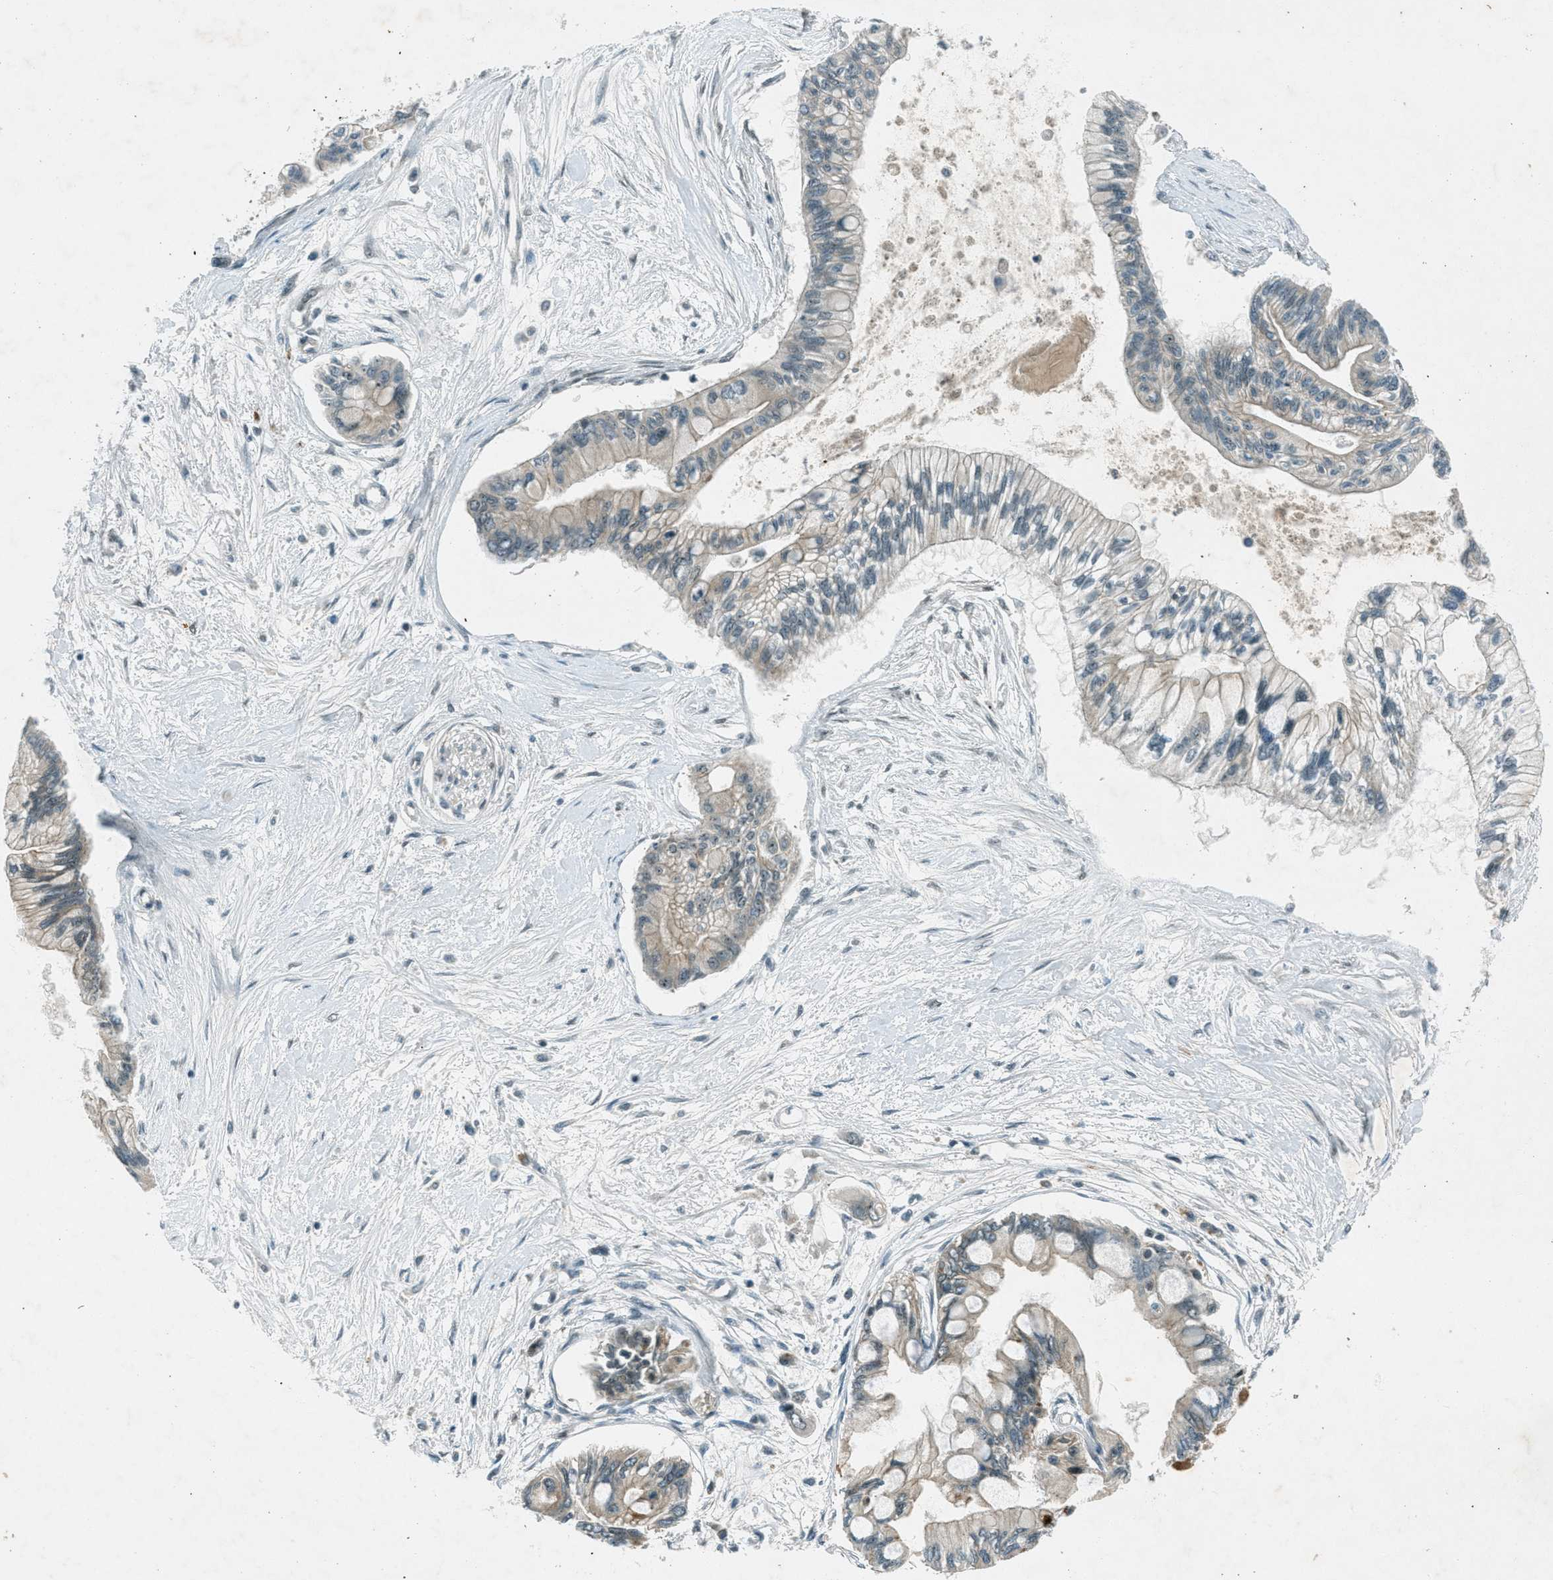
{"staining": {"intensity": "weak", "quantity": "<25%", "location": "cytoplasmic/membranous"}, "tissue": "pancreatic cancer", "cell_type": "Tumor cells", "image_type": "cancer", "snomed": [{"axis": "morphology", "description": "Adenocarcinoma, NOS"}, {"axis": "topography", "description": "Pancreas"}], "caption": "Immunohistochemistry (IHC) of pancreatic cancer demonstrates no positivity in tumor cells.", "gene": "STK11", "patient": {"sex": "female", "age": 77}}